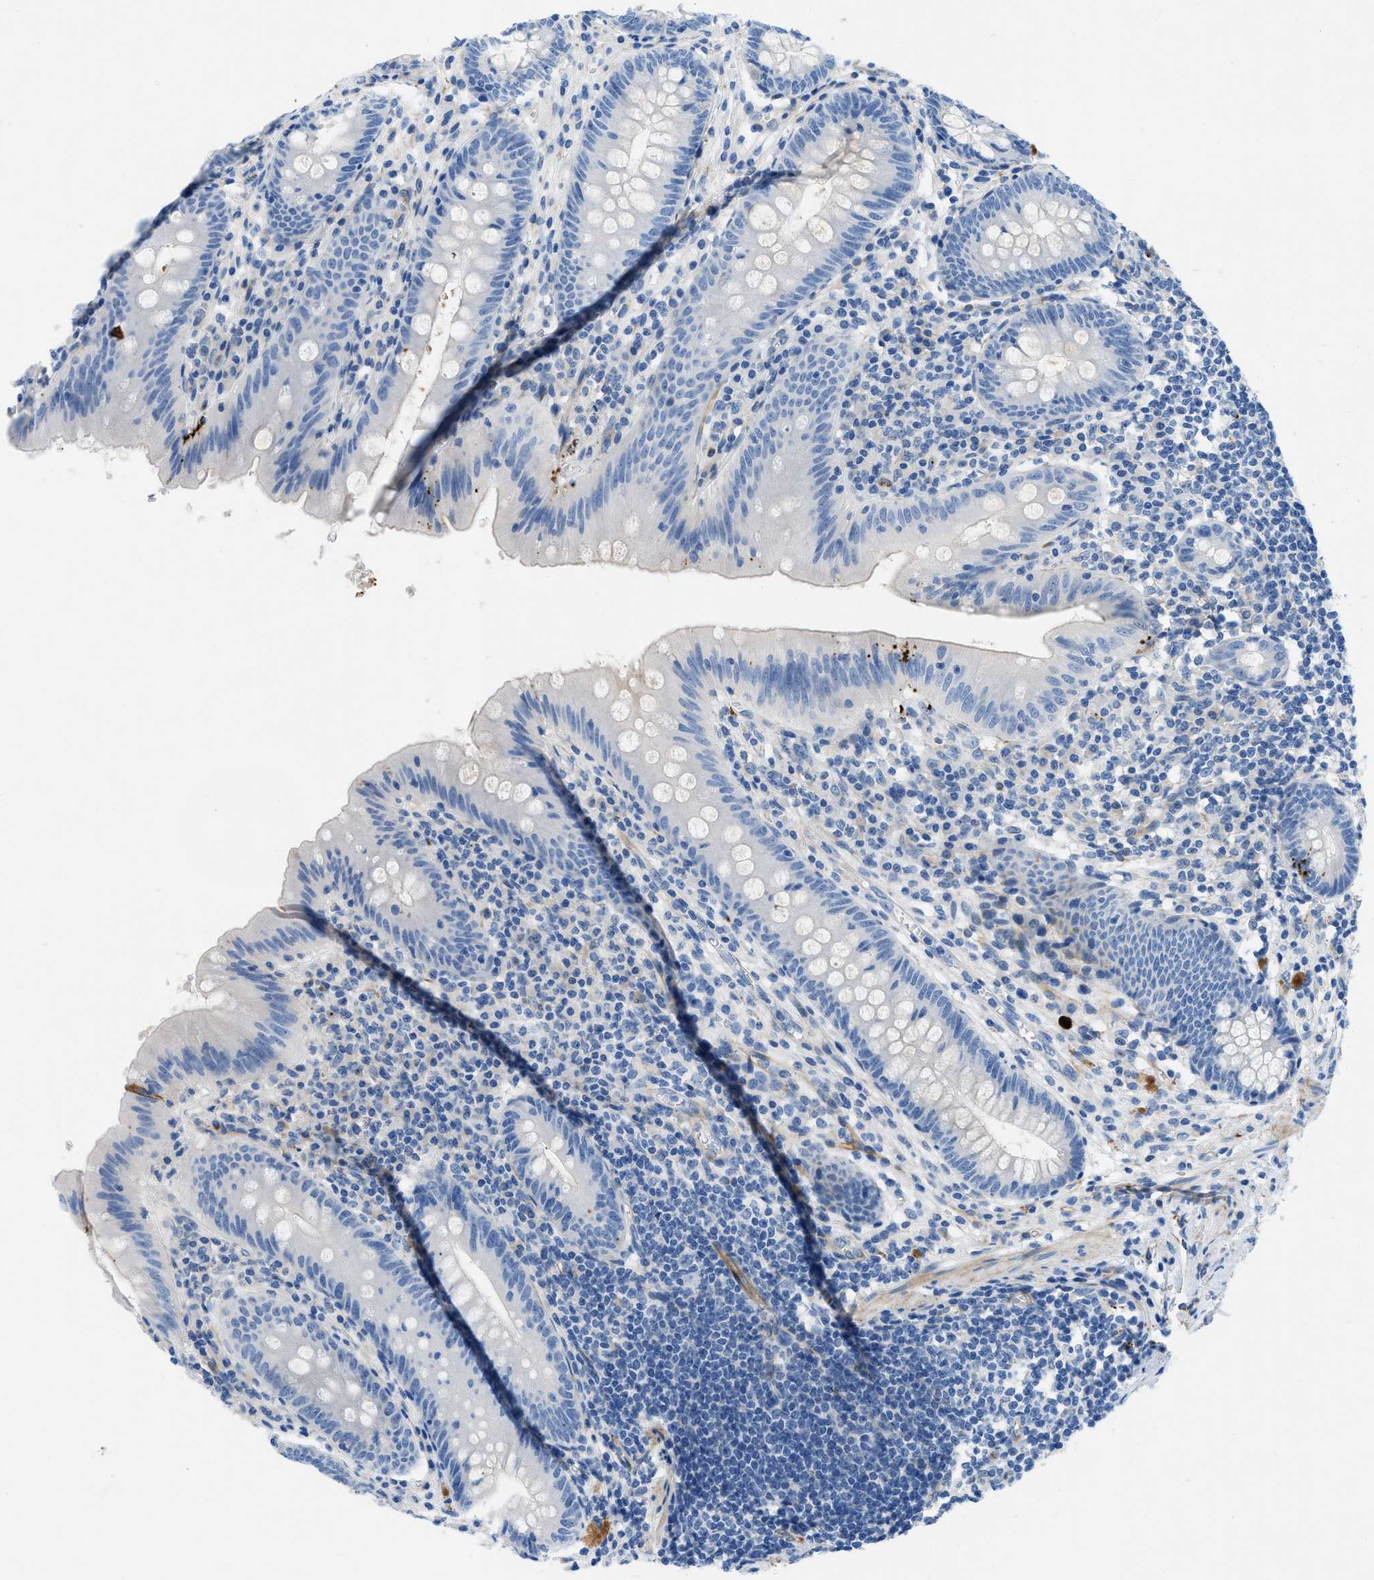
{"staining": {"intensity": "negative", "quantity": "none", "location": "none"}, "tissue": "appendix", "cell_type": "Glandular cells", "image_type": "normal", "snomed": [{"axis": "morphology", "description": "Normal tissue, NOS"}, {"axis": "topography", "description": "Appendix"}], "caption": "A micrograph of human appendix is negative for staining in glandular cells. (DAB immunohistochemistry, high magnification).", "gene": "XCR1", "patient": {"sex": "male", "age": 56}}